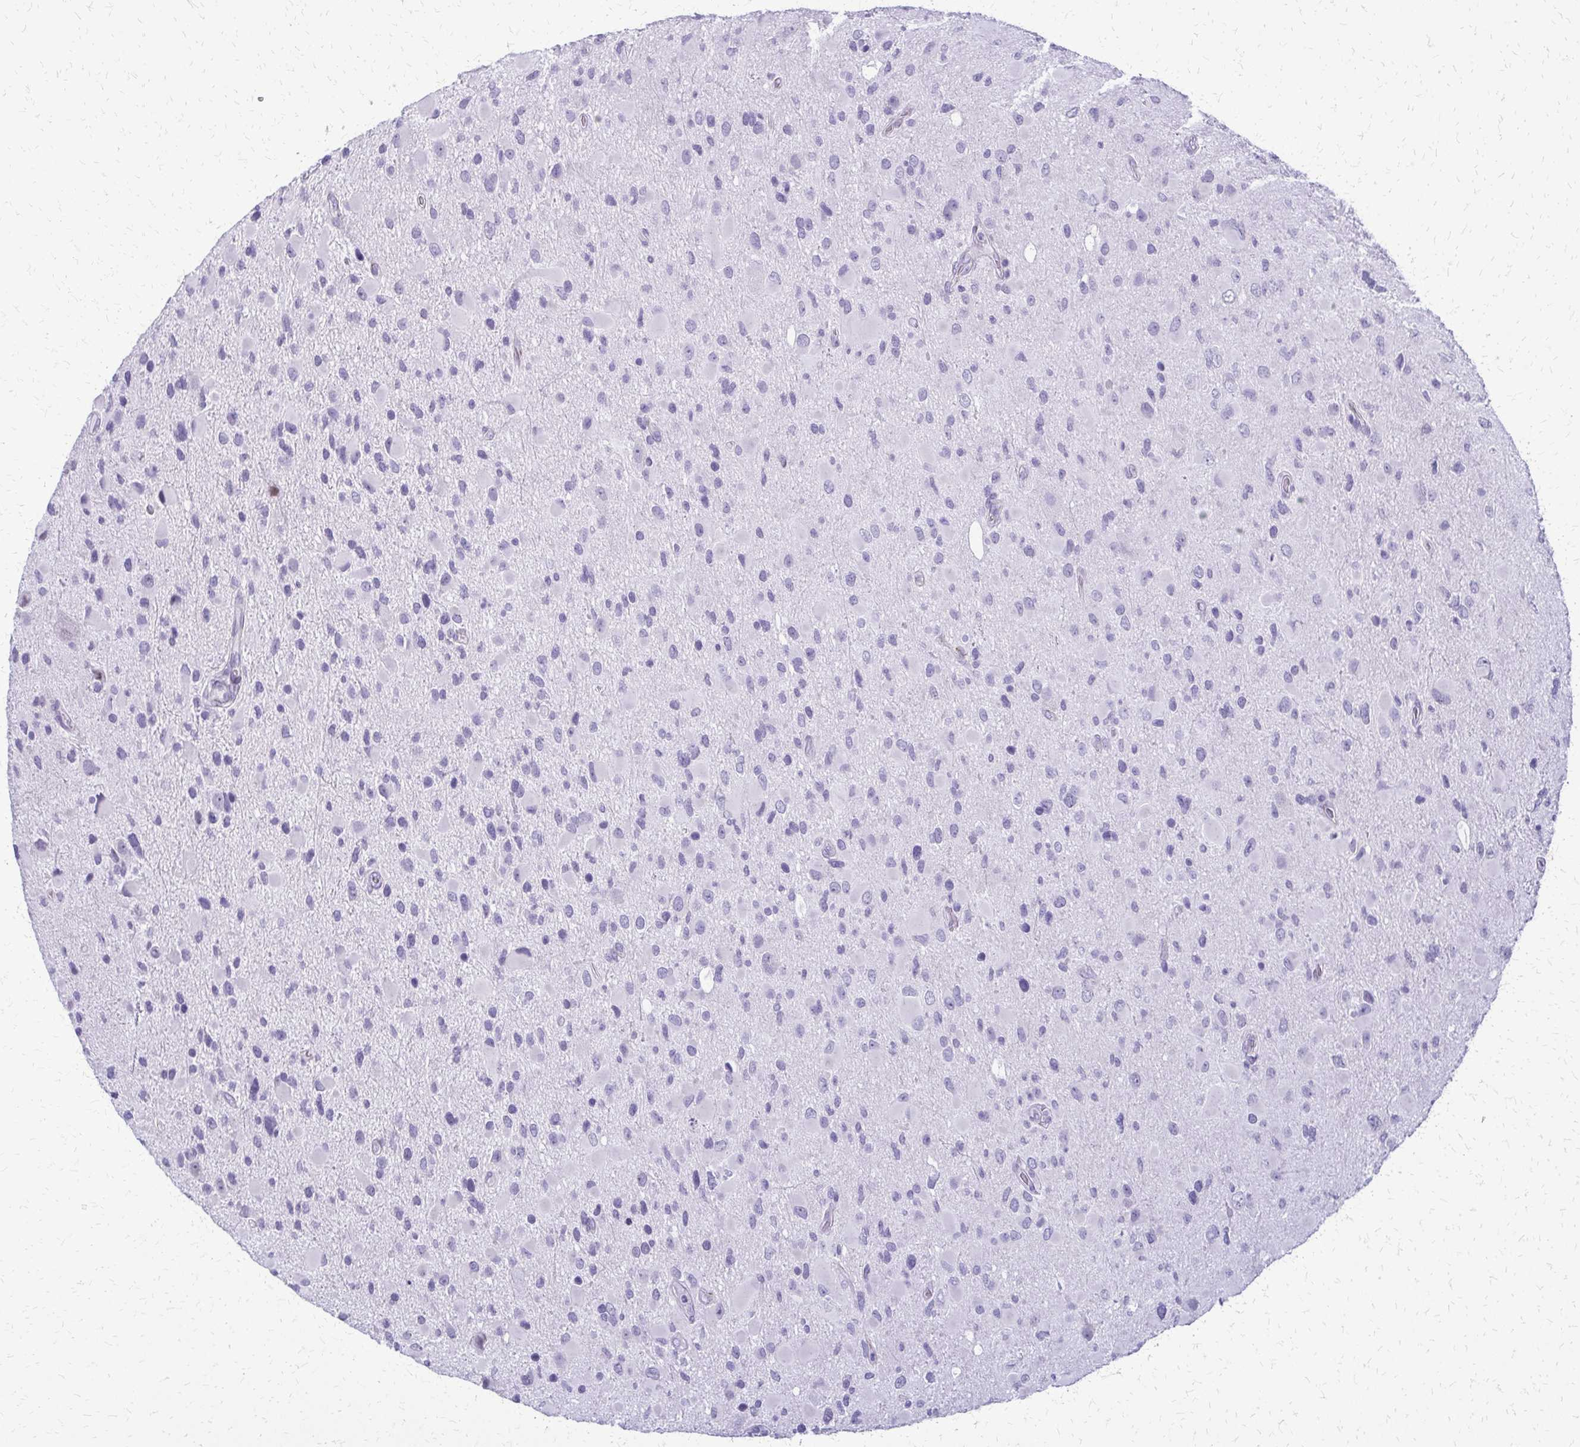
{"staining": {"intensity": "negative", "quantity": "none", "location": "none"}, "tissue": "glioma", "cell_type": "Tumor cells", "image_type": "cancer", "snomed": [{"axis": "morphology", "description": "Glioma, malignant, Low grade"}, {"axis": "topography", "description": "Brain"}], "caption": "This histopathology image is of glioma stained with IHC to label a protein in brown with the nuclei are counter-stained blue. There is no expression in tumor cells.", "gene": "FAM162B", "patient": {"sex": "female", "age": 32}}